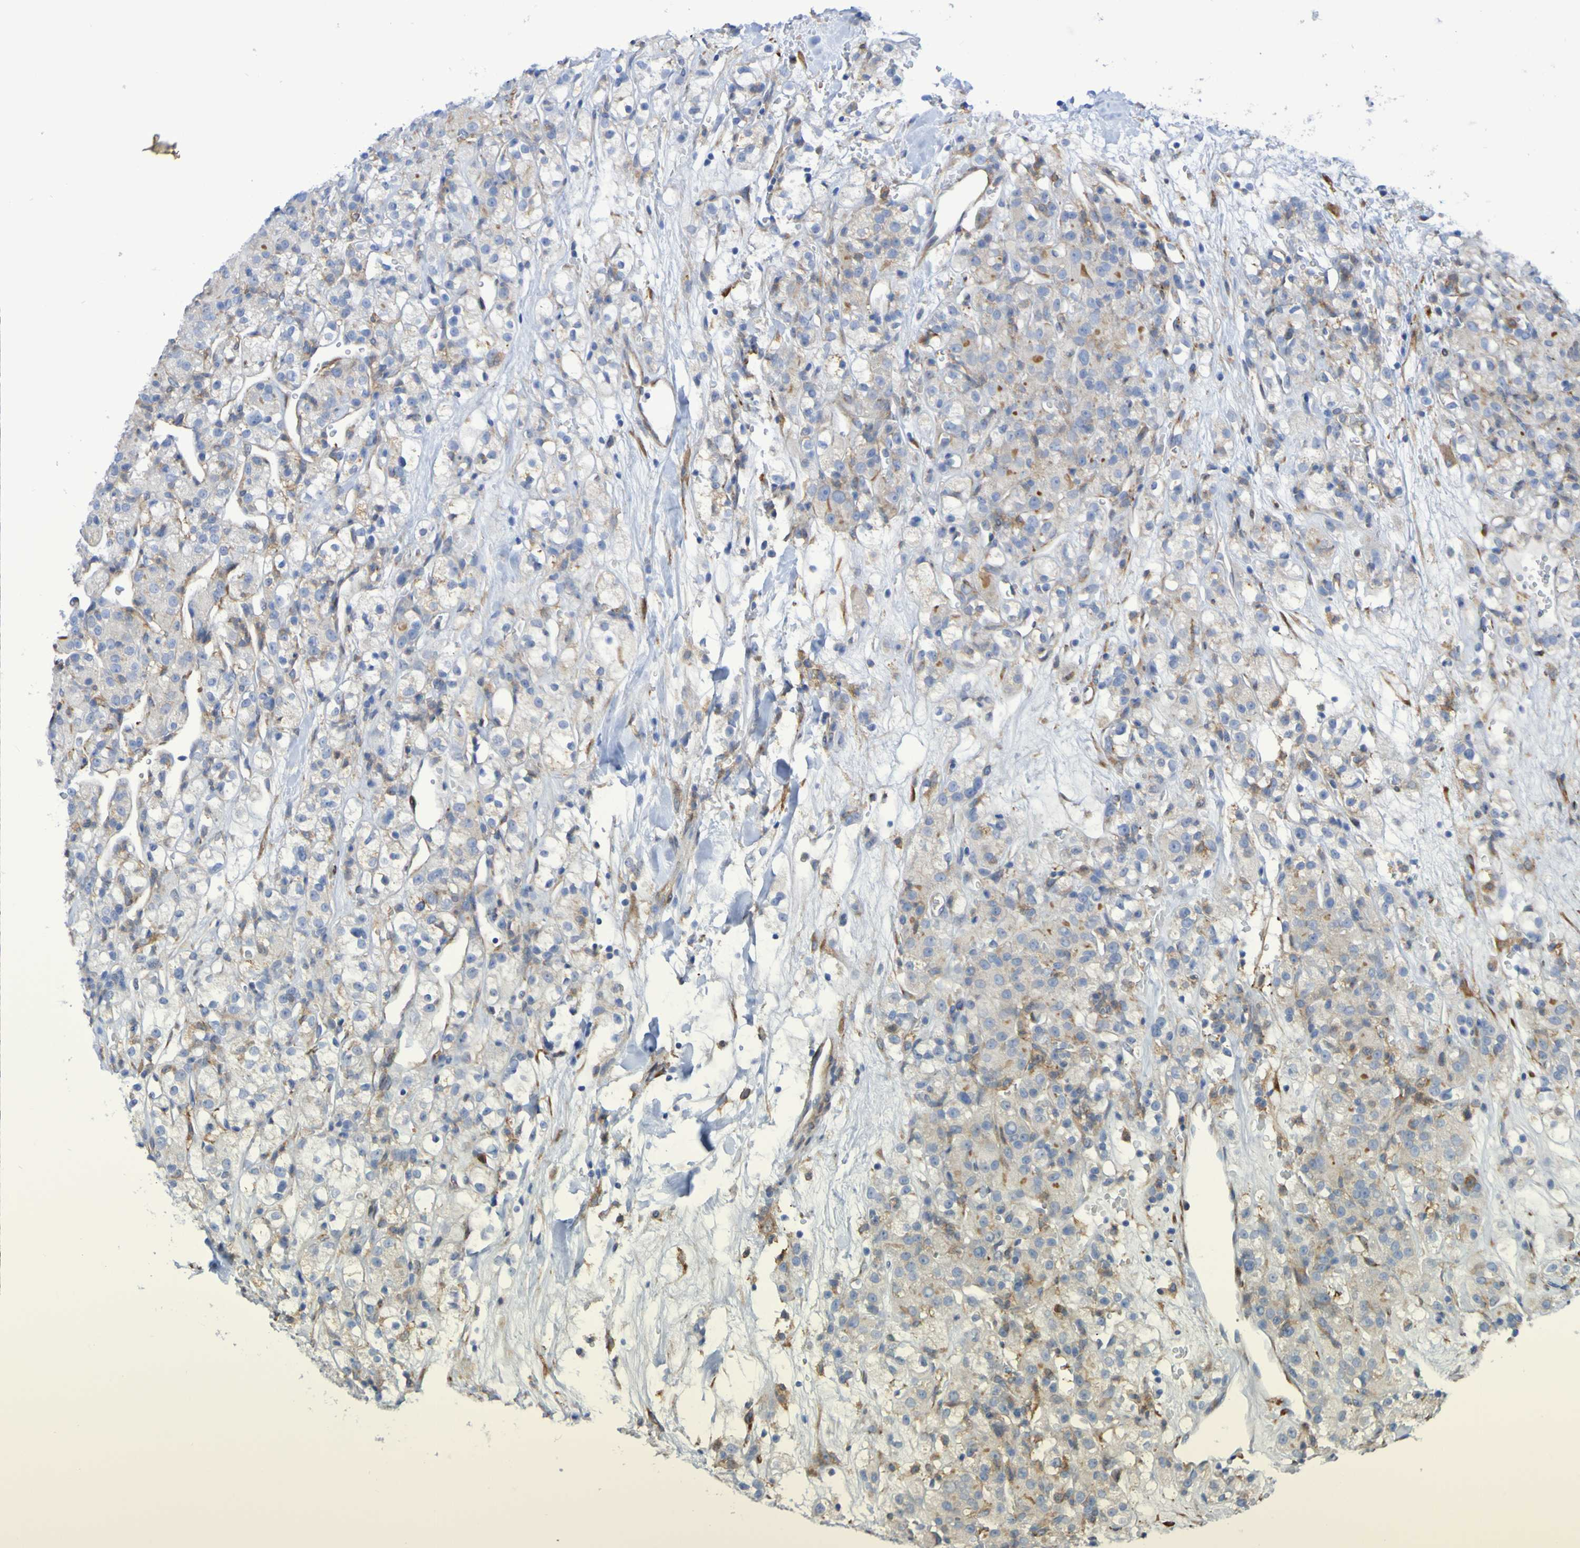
{"staining": {"intensity": "weak", "quantity": "<25%", "location": "cytoplasmic/membranous"}, "tissue": "renal cancer", "cell_type": "Tumor cells", "image_type": "cancer", "snomed": [{"axis": "morphology", "description": "Normal tissue, NOS"}, {"axis": "morphology", "description": "Adenocarcinoma, NOS"}, {"axis": "topography", "description": "Kidney"}], "caption": "DAB immunohistochemical staining of renal cancer (adenocarcinoma) shows no significant positivity in tumor cells. (Stains: DAB IHC with hematoxylin counter stain, Microscopy: brightfield microscopy at high magnification).", "gene": "SCRG1", "patient": {"sex": "male", "age": 61}}